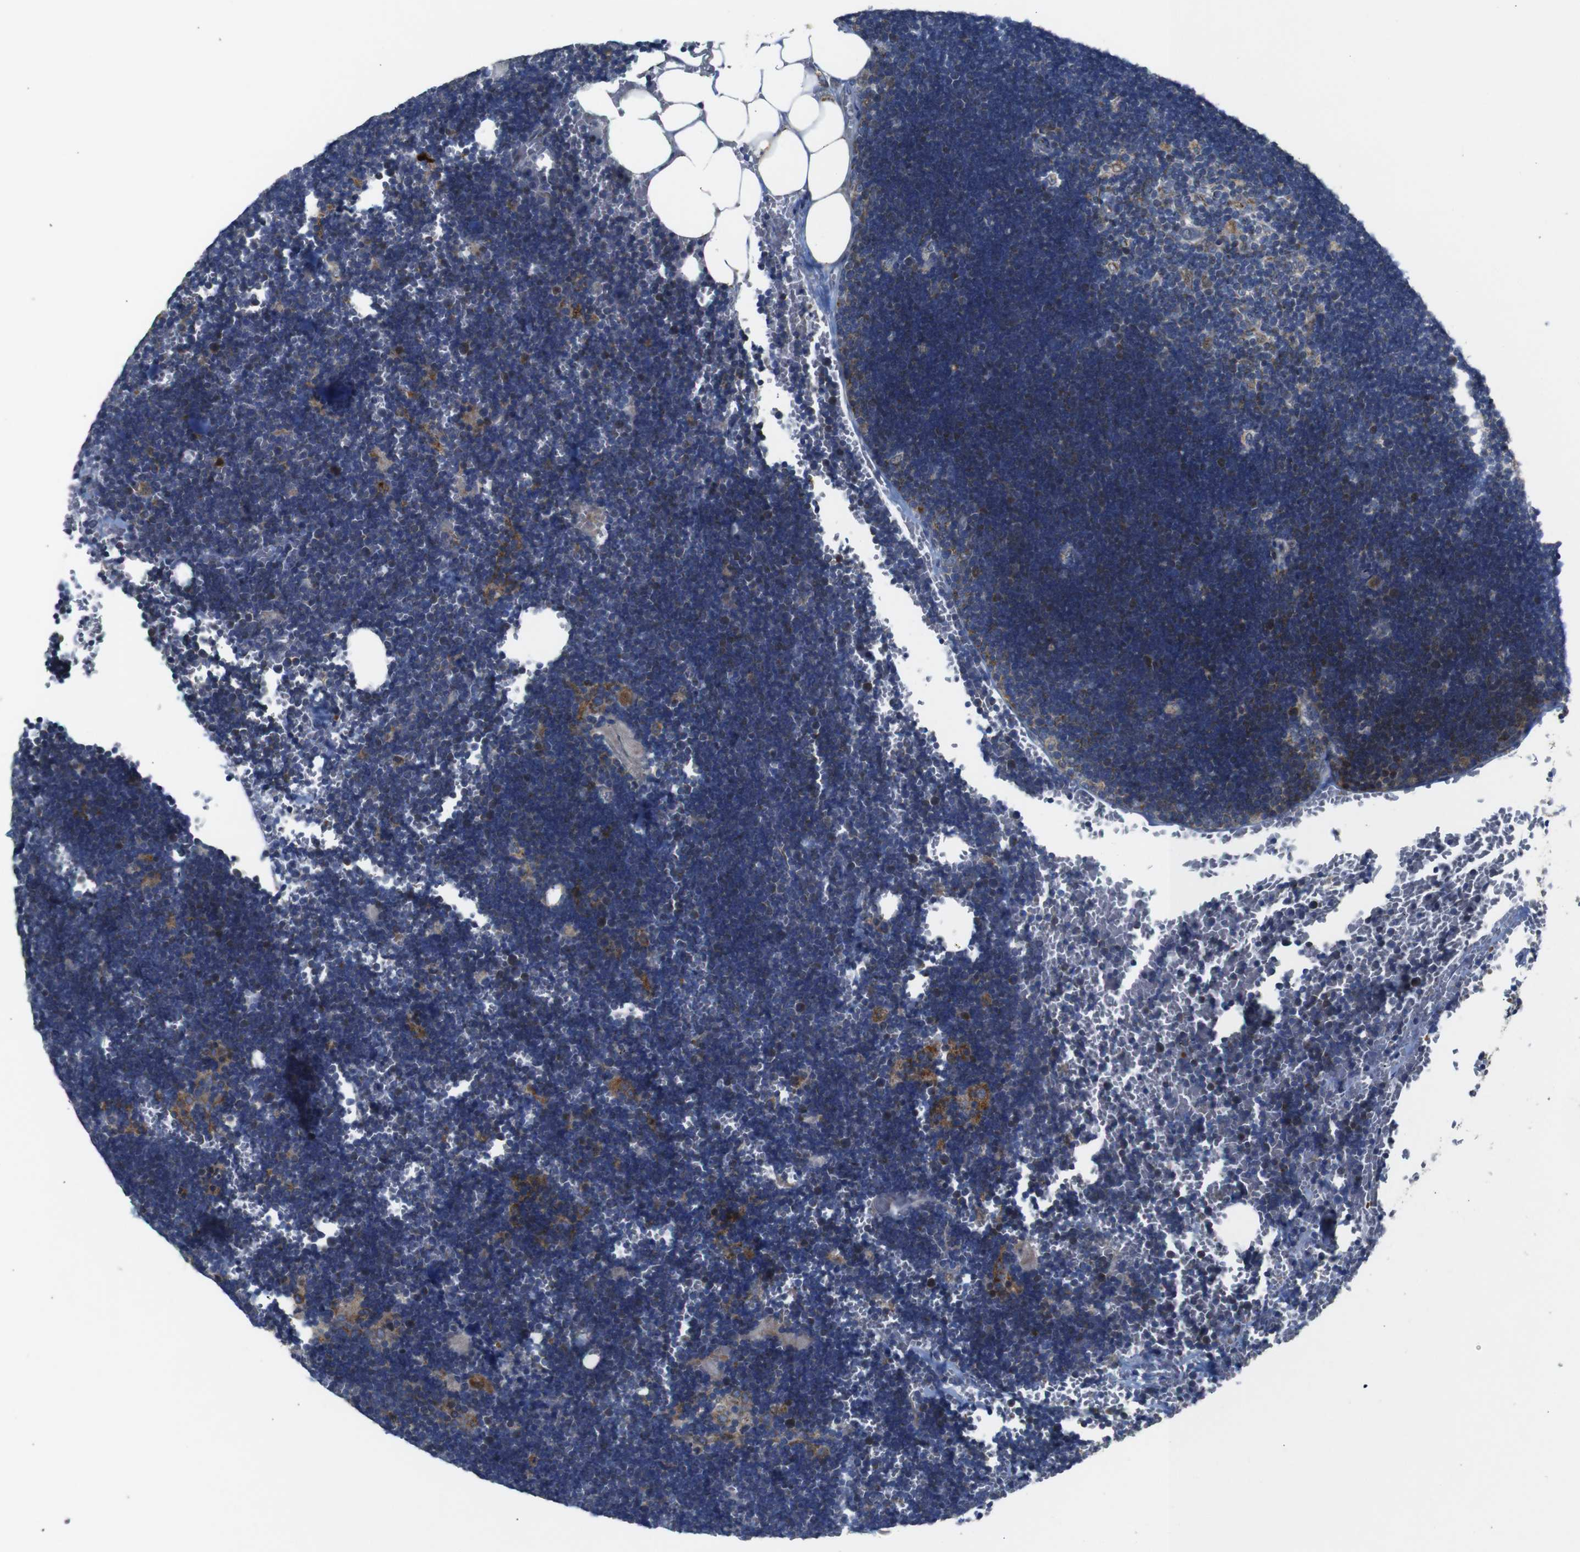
{"staining": {"intensity": "moderate", "quantity": "<25%", "location": "cytoplasmic/membranous"}, "tissue": "lymph node", "cell_type": "Germinal center cells", "image_type": "normal", "snomed": [{"axis": "morphology", "description": "Normal tissue, NOS"}, {"axis": "topography", "description": "Lymph node"}], "caption": "An image of lymph node stained for a protein demonstrates moderate cytoplasmic/membranous brown staining in germinal center cells.", "gene": "CHST10", "patient": {"sex": "male", "age": 33}}